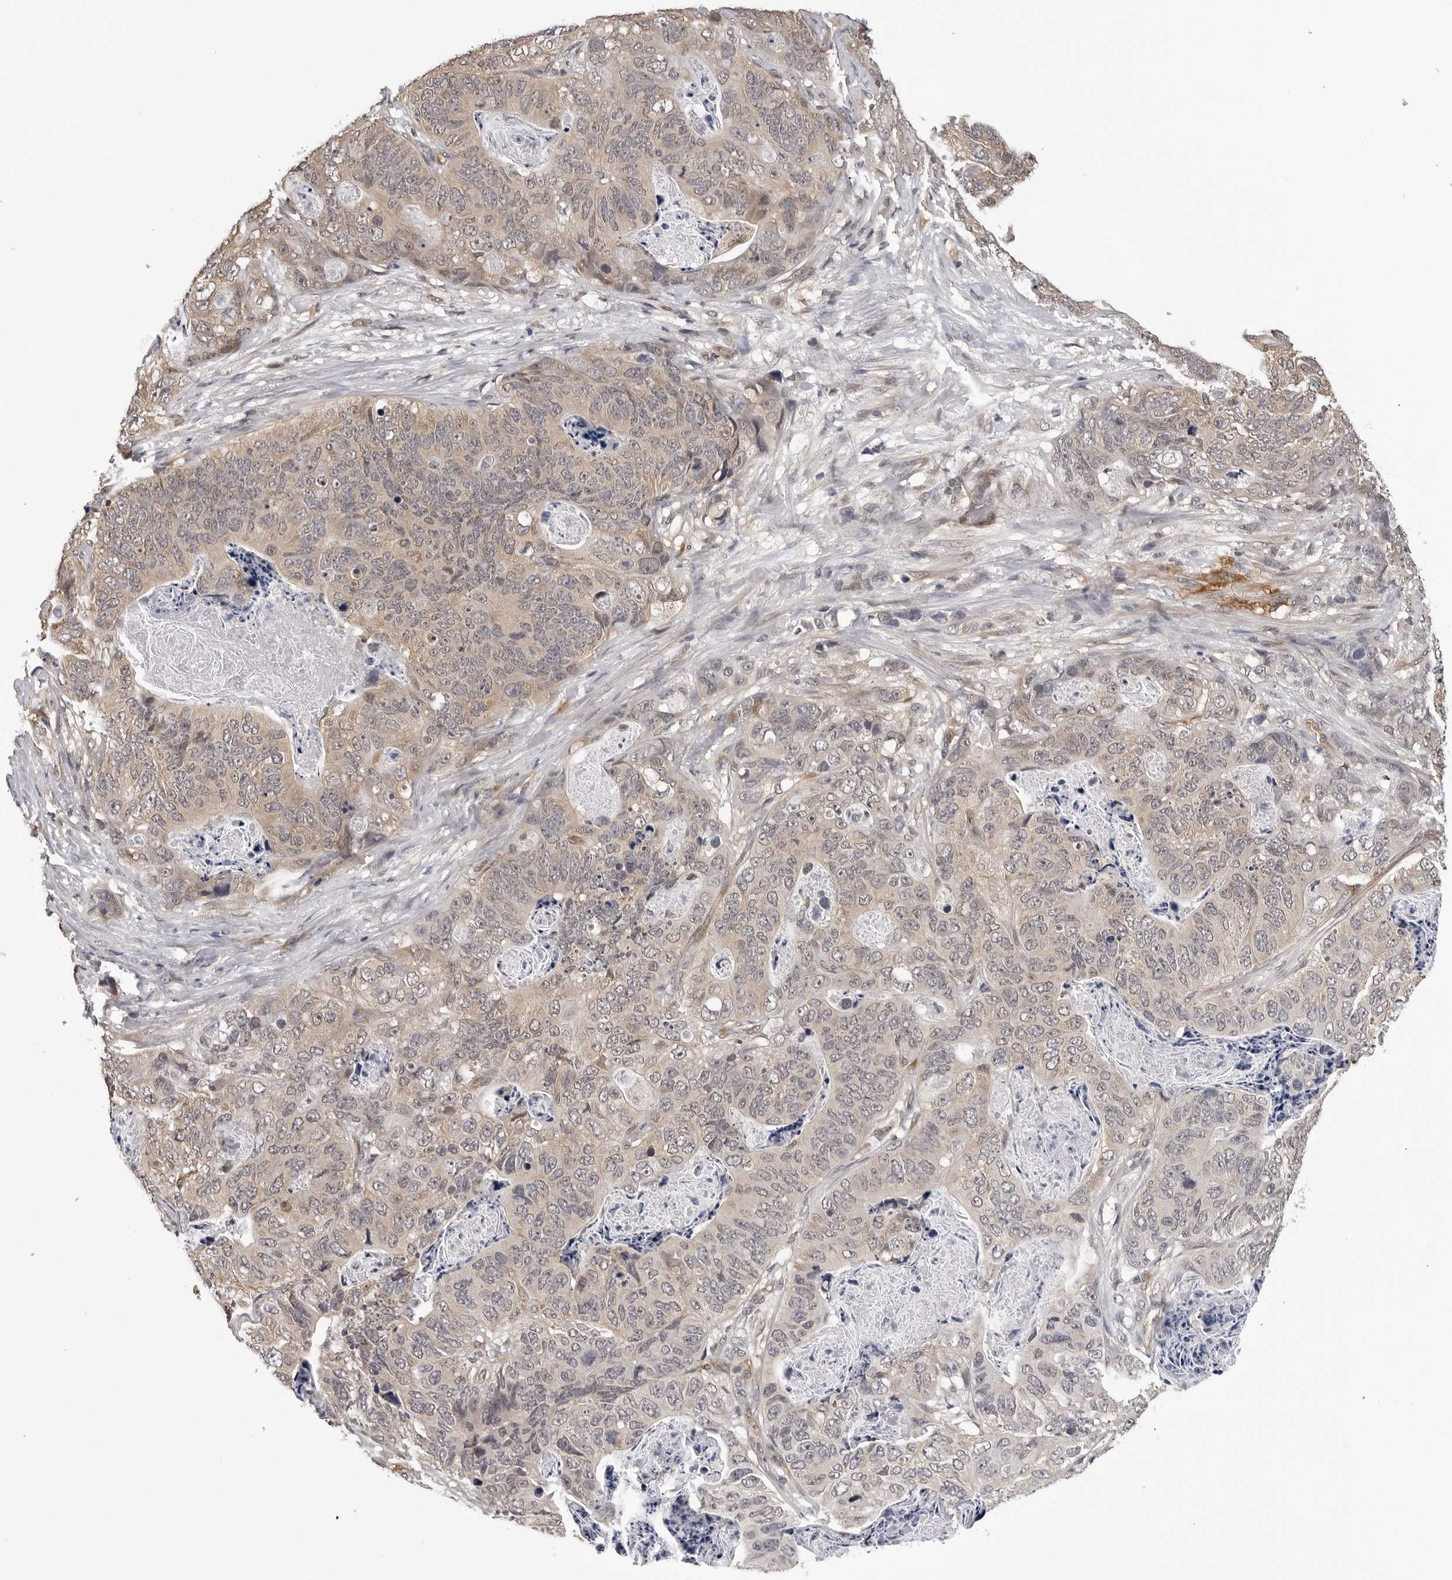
{"staining": {"intensity": "weak", "quantity": "25%-75%", "location": "cytoplasmic/membranous"}, "tissue": "stomach cancer", "cell_type": "Tumor cells", "image_type": "cancer", "snomed": [{"axis": "morphology", "description": "Normal tissue, NOS"}, {"axis": "morphology", "description": "Adenocarcinoma, NOS"}, {"axis": "topography", "description": "Stomach"}], "caption": "Protein analysis of adenocarcinoma (stomach) tissue reveals weak cytoplasmic/membranous expression in approximately 25%-75% of tumor cells.", "gene": "TRMT13", "patient": {"sex": "female", "age": 89}}